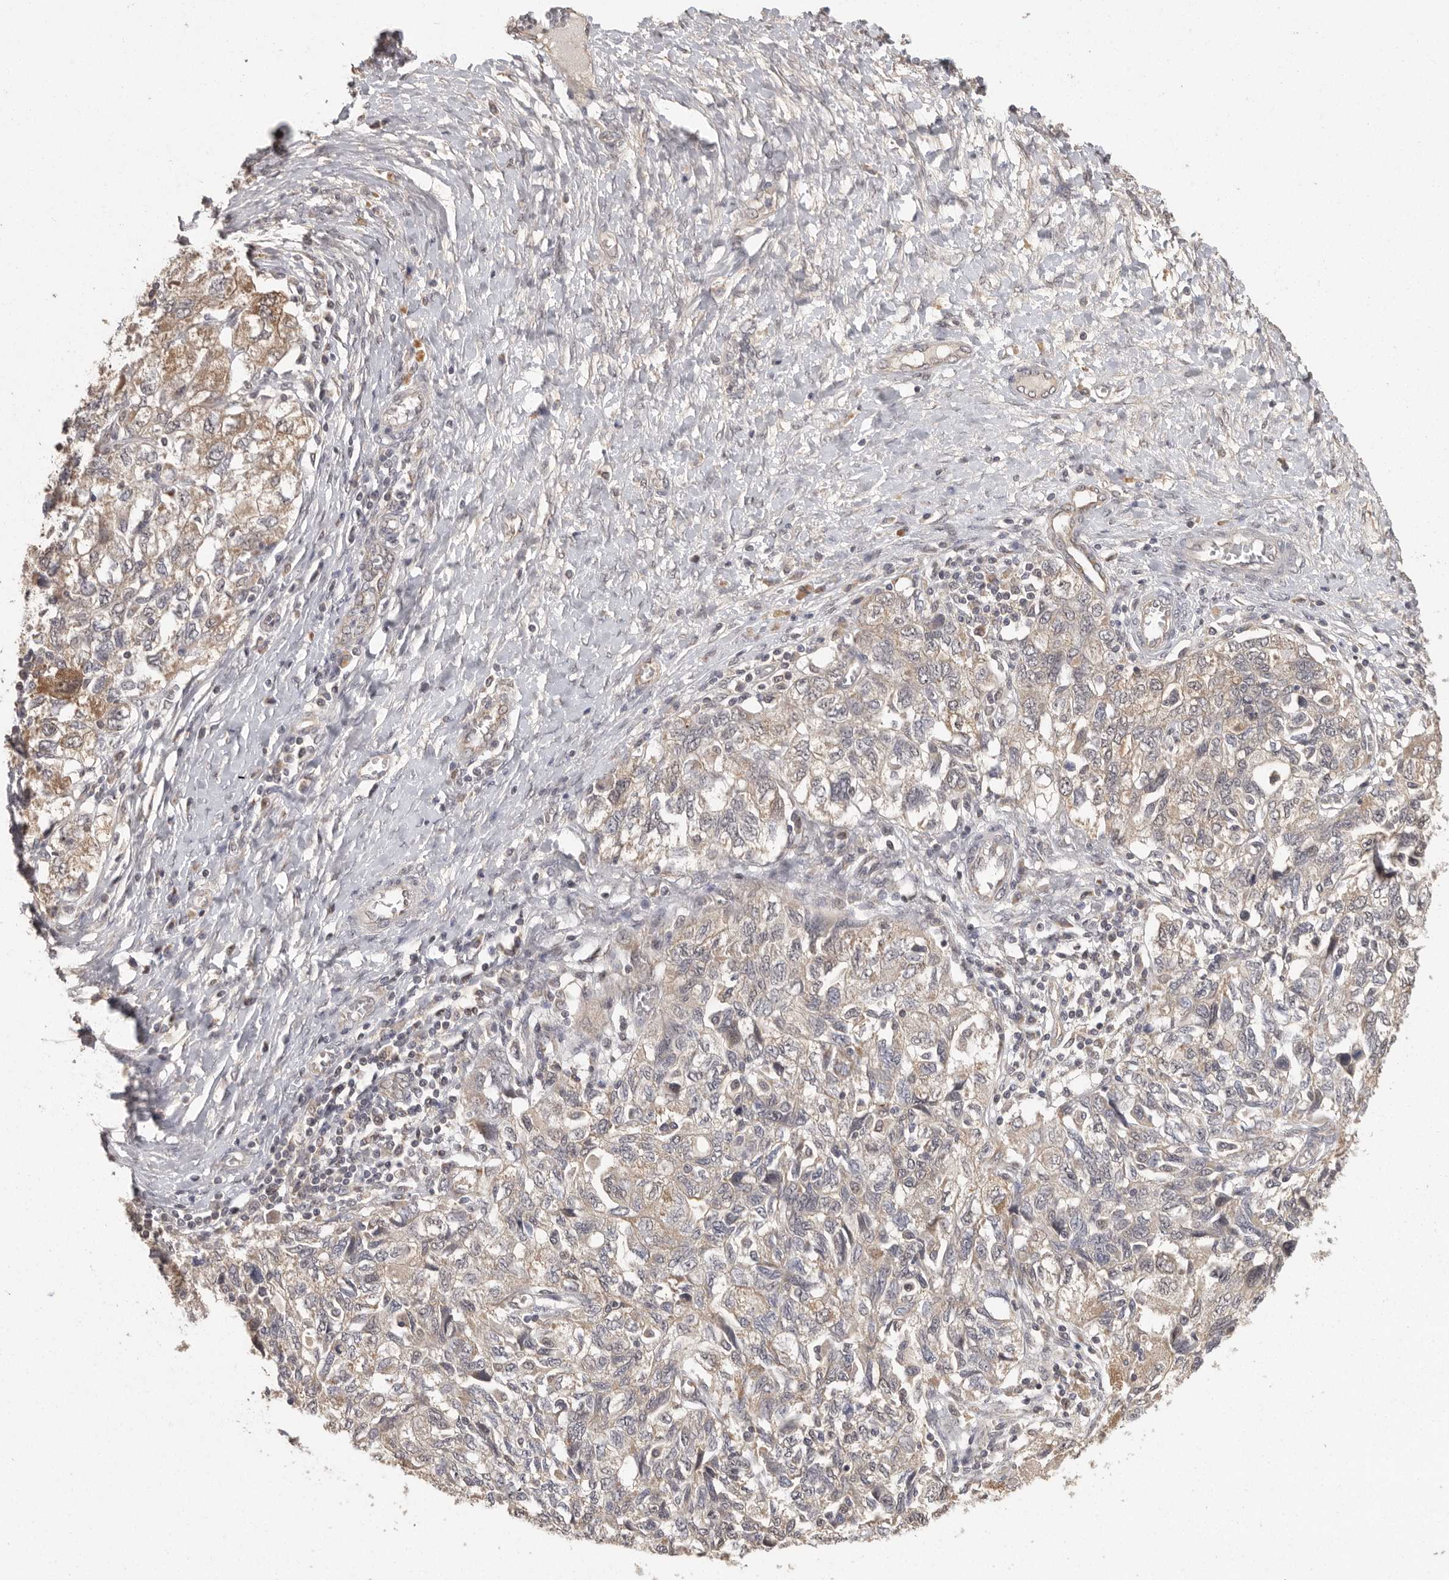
{"staining": {"intensity": "moderate", "quantity": "25%-75%", "location": "cytoplasmic/membranous"}, "tissue": "ovarian cancer", "cell_type": "Tumor cells", "image_type": "cancer", "snomed": [{"axis": "morphology", "description": "Carcinoma, NOS"}, {"axis": "morphology", "description": "Cystadenocarcinoma, serous, NOS"}, {"axis": "topography", "description": "Ovary"}], "caption": "IHC photomicrograph of ovarian carcinoma stained for a protein (brown), which shows medium levels of moderate cytoplasmic/membranous expression in approximately 25%-75% of tumor cells.", "gene": "BAIAP2", "patient": {"sex": "female", "age": 69}}